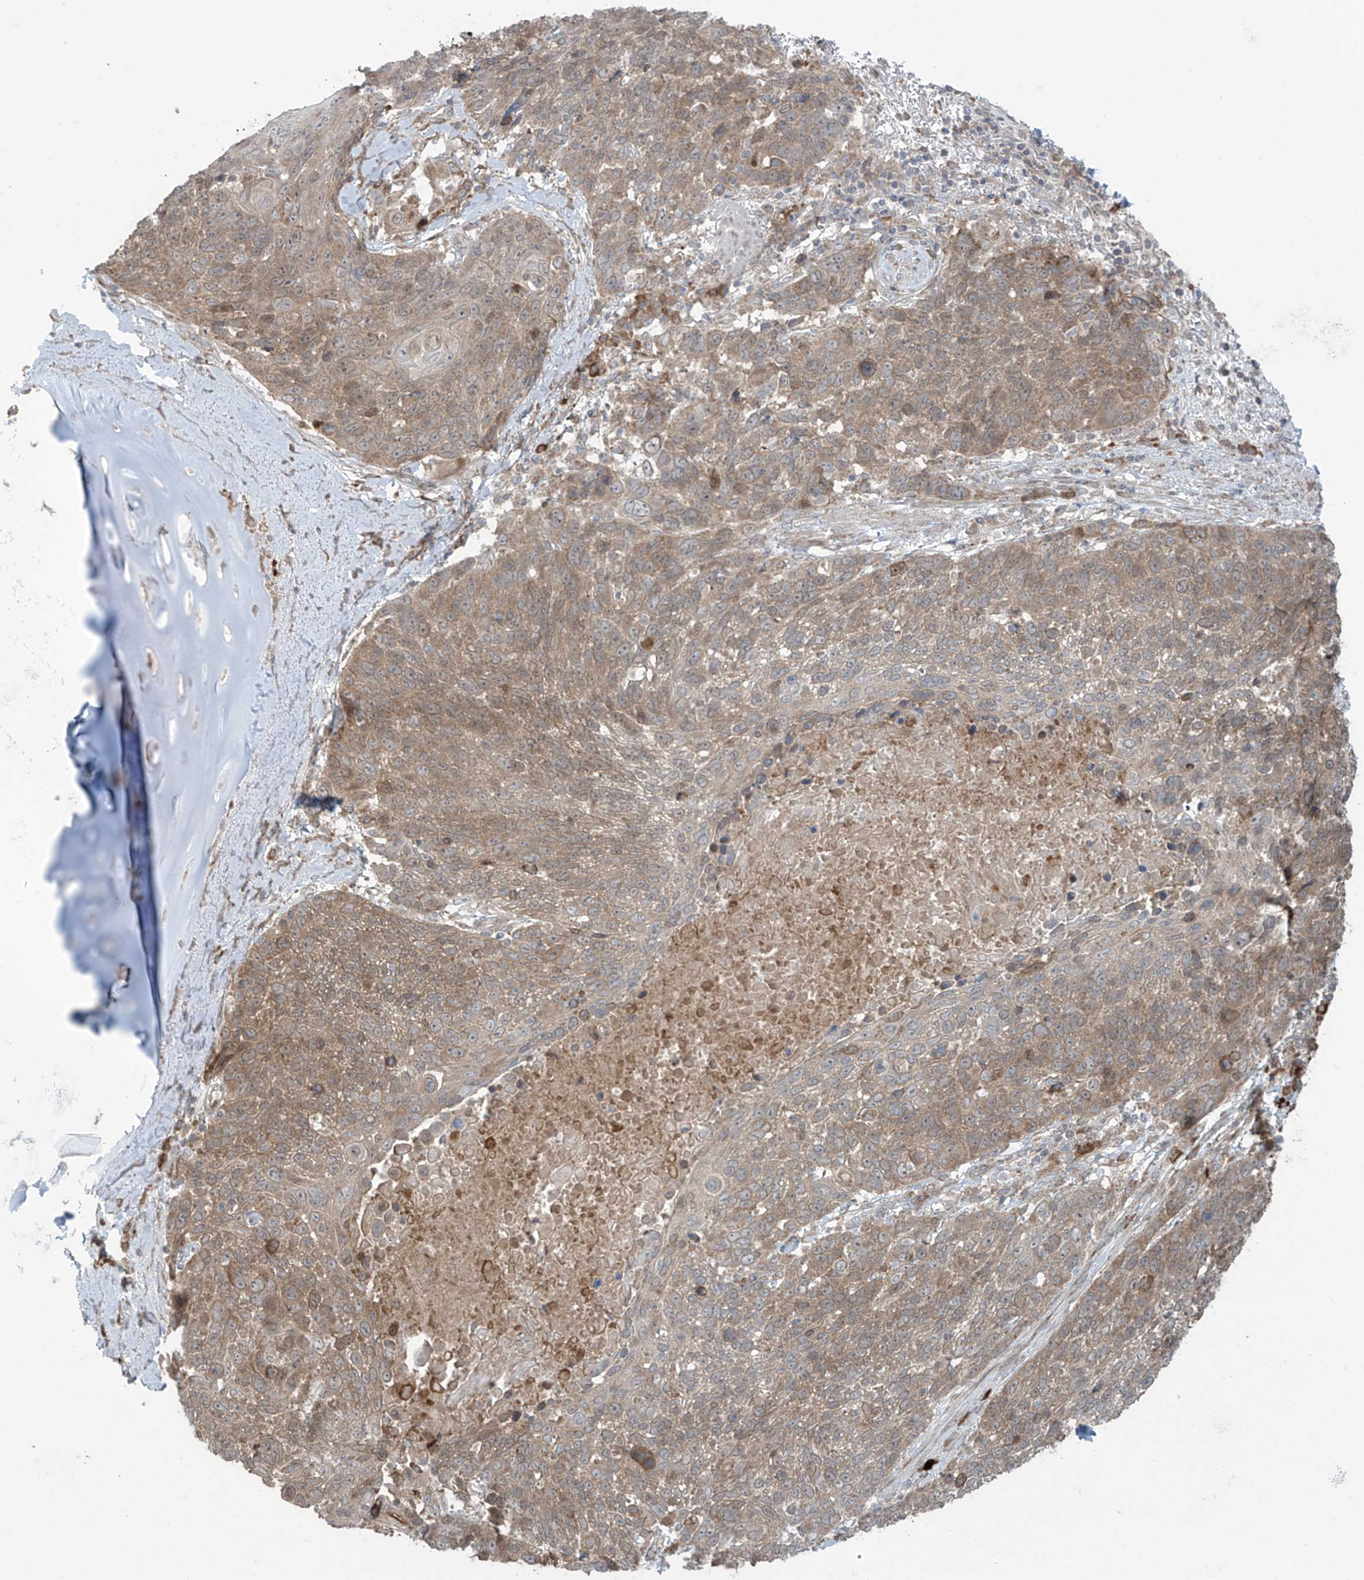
{"staining": {"intensity": "moderate", "quantity": ">75%", "location": "cytoplasmic/membranous"}, "tissue": "lung cancer", "cell_type": "Tumor cells", "image_type": "cancer", "snomed": [{"axis": "morphology", "description": "Squamous cell carcinoma, NOS"}, {"axis": "topography", "description": "Lung"}], "caption": "A photomicrograph of human lung squamous cell carcinoma stained for a protein reveals moderate cytoplasmic/membranous brown staining in tumor cells.", "gene": "PPAT", "patient": {"sex": "male", "age": 66}}